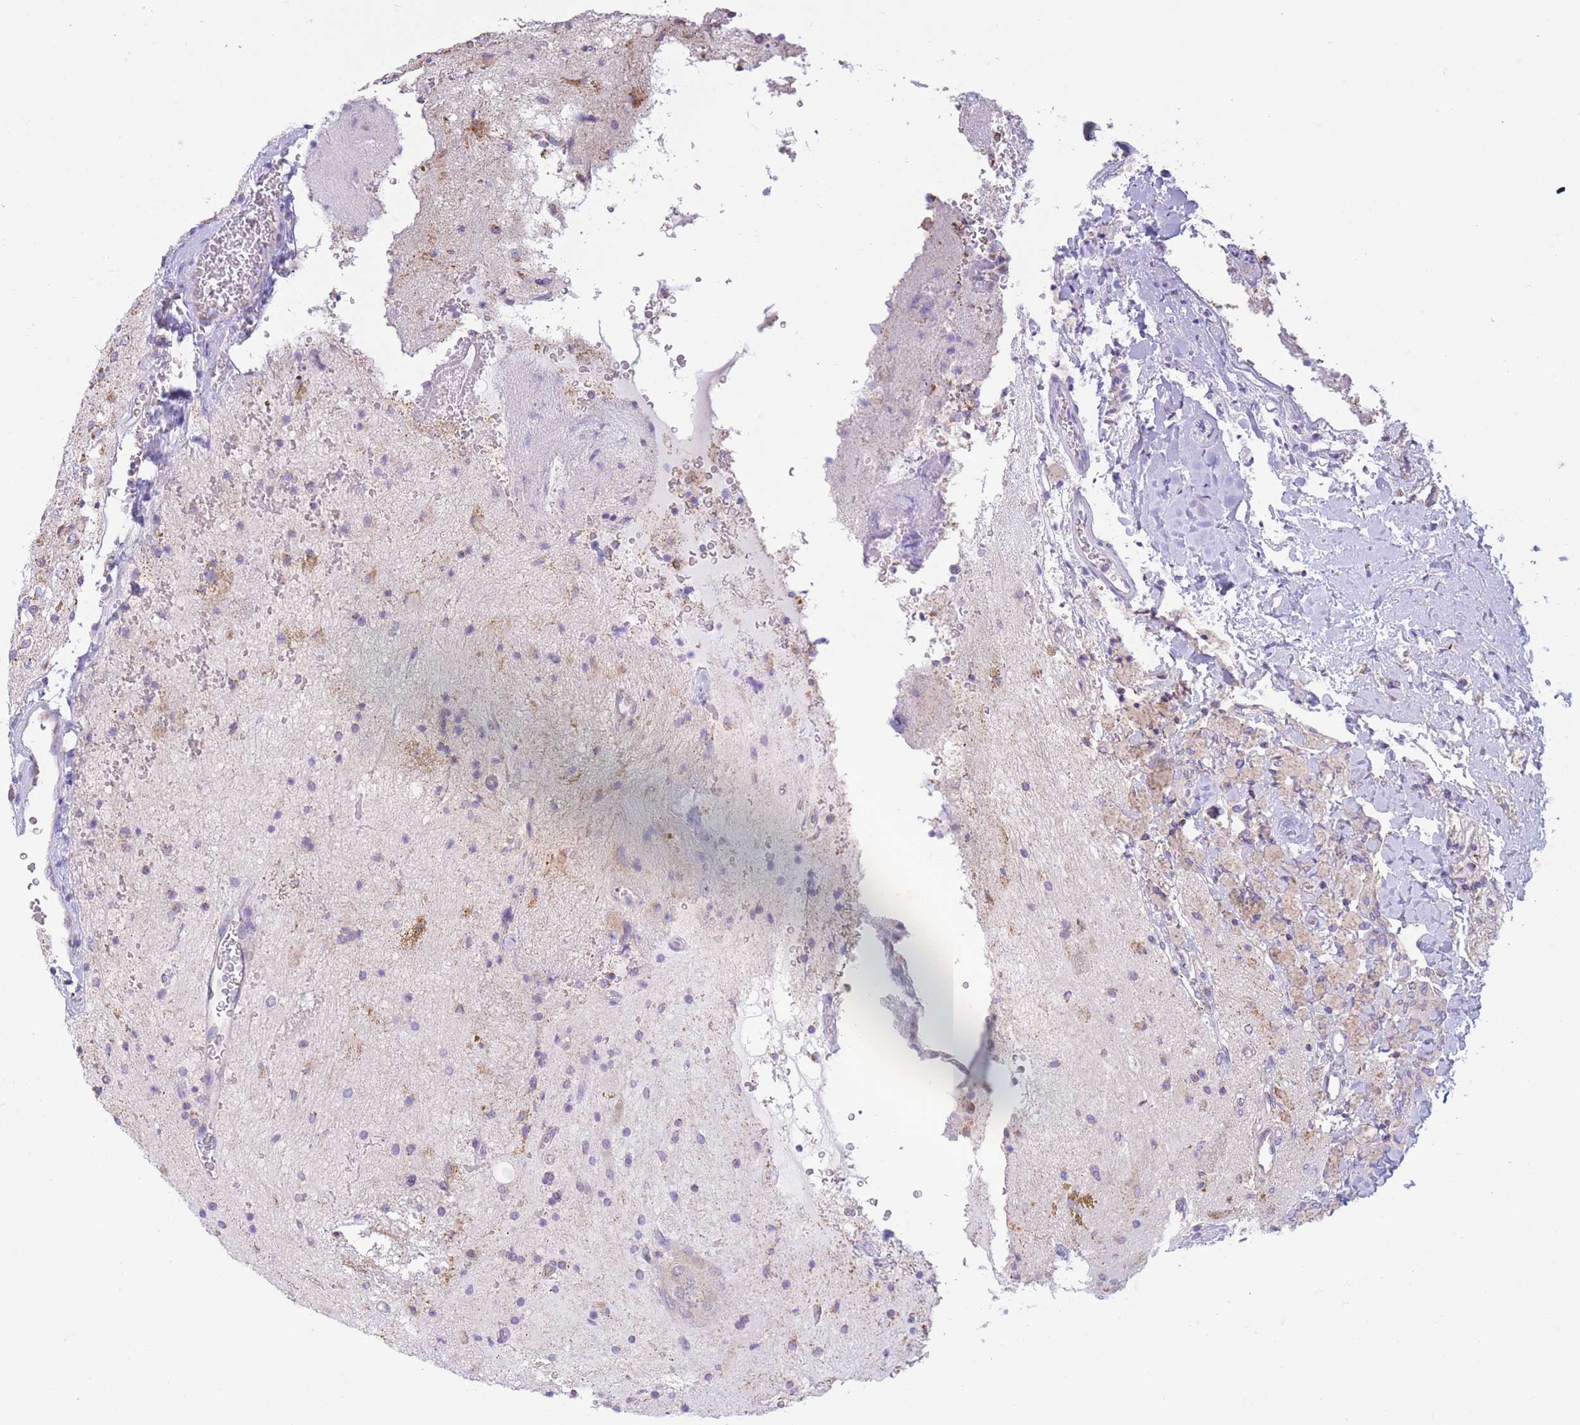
{"staining": {"intensity": "weak", "quantity": "<25%", "location": "cytoplasmic/membranous"}, "tissue": "glioma", "cell_type": "Tumor cells", "image_type": "cancer", "snomed": [{"axis": "morphology", "description": "Glioma, malignant, High grade"}, {"axis": "topography", "description": "Brain"}], "caption": "IHC image of neoplastic tissue: human high-grade glioma (malignant) stained with DAB shows no significant protein expression in tumor cells.", "gene": "PDHA1", "patient": {"sex": "male", "age": 34}}